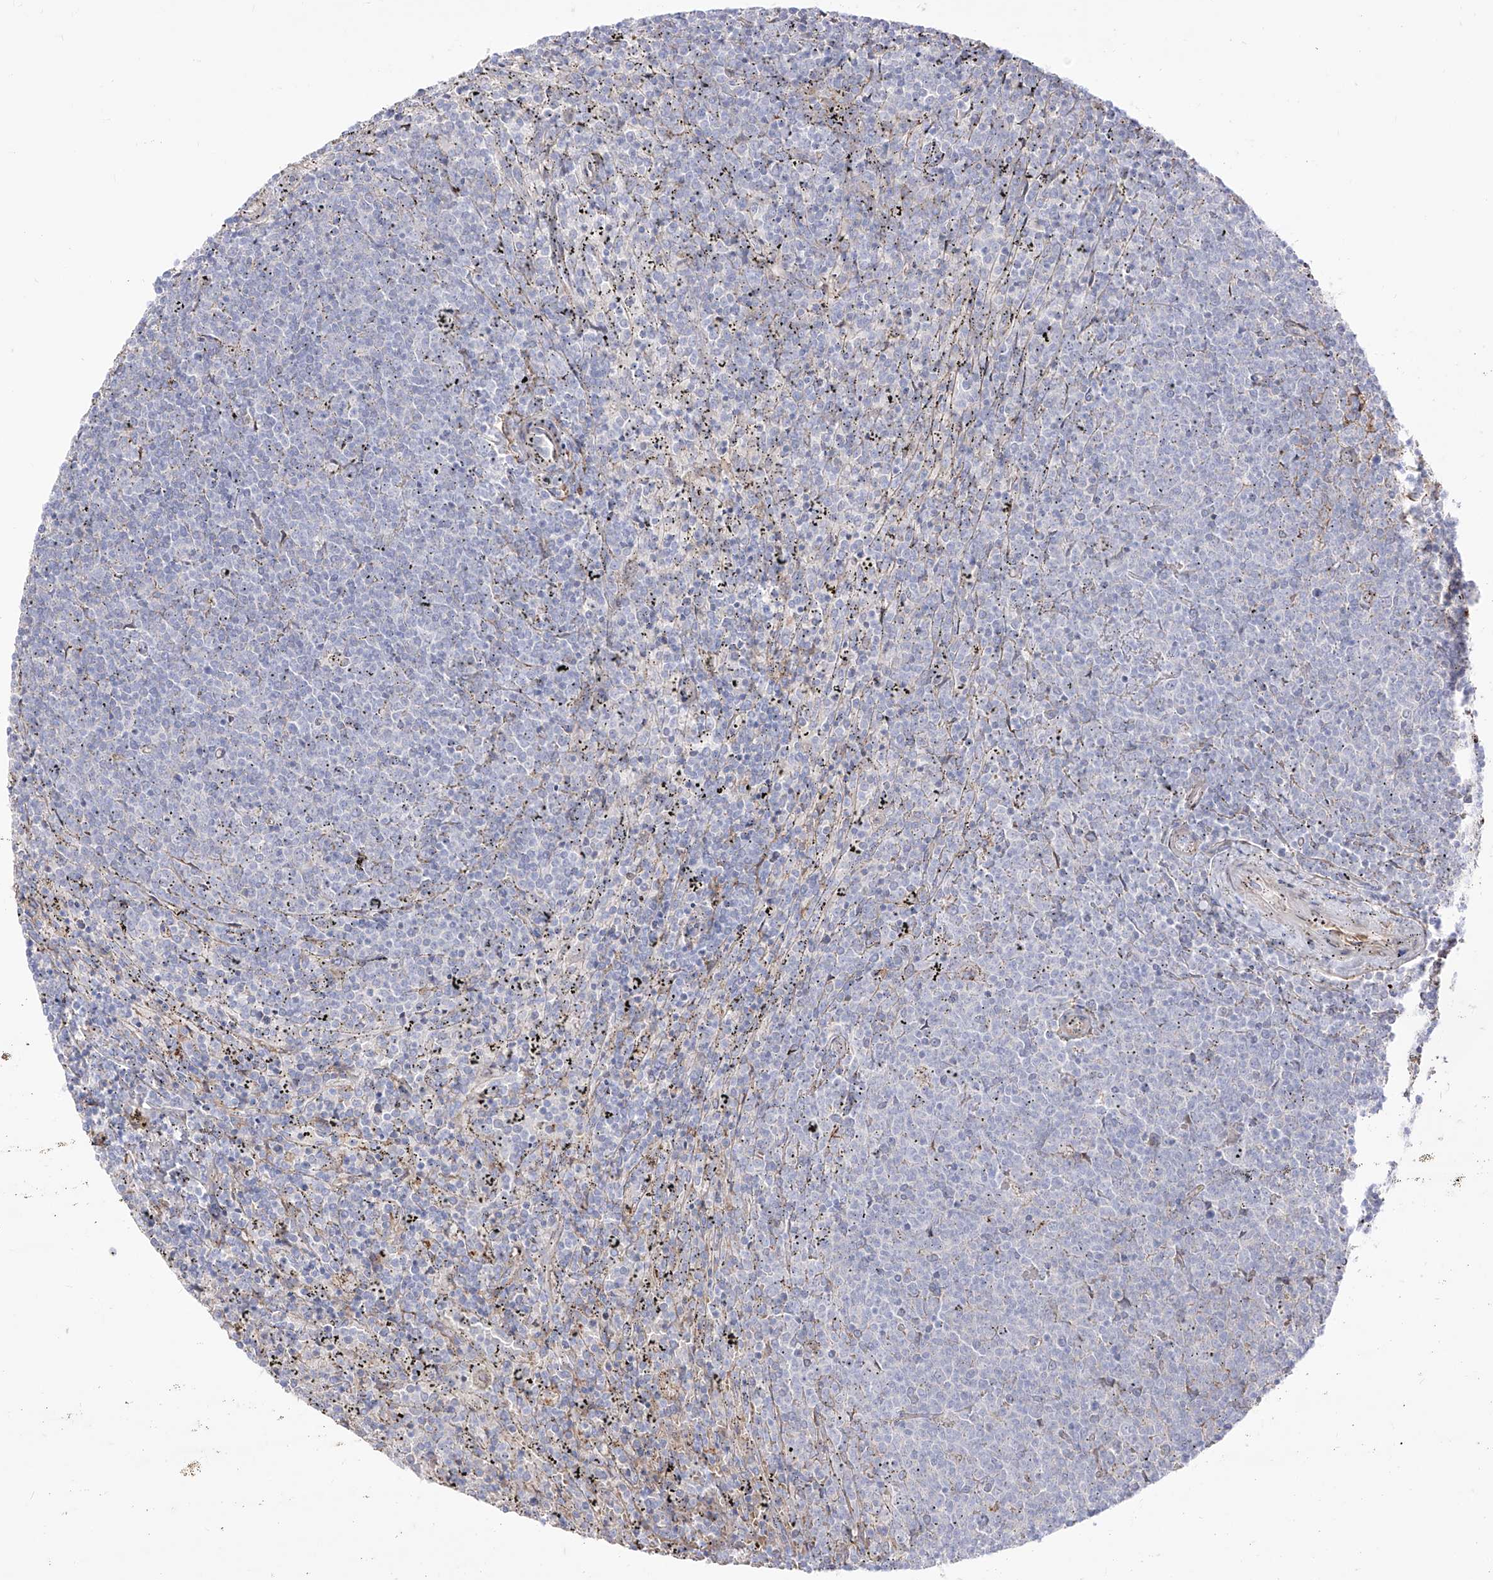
{"staining": {"intensity": "negative", "quantity": "none", "location": "none"}, "tissue": "lymphoma", "cell_type": "Tumor cells", "image_type": "cancer", "snomed": [{"axis": "morphology", "description": "Malignant lymphoma, non-Hodgkin's type, Low grade"}, {"axis": "topography", "description": "Spleen"}], "caption": "High power microscopy image of an immunohistochemistry photomicrograph of lymphoma, revealing no significant expression in tumor cells.", "gene": "ZGRF1", "patient": {"sex": "female", "age": 50}}